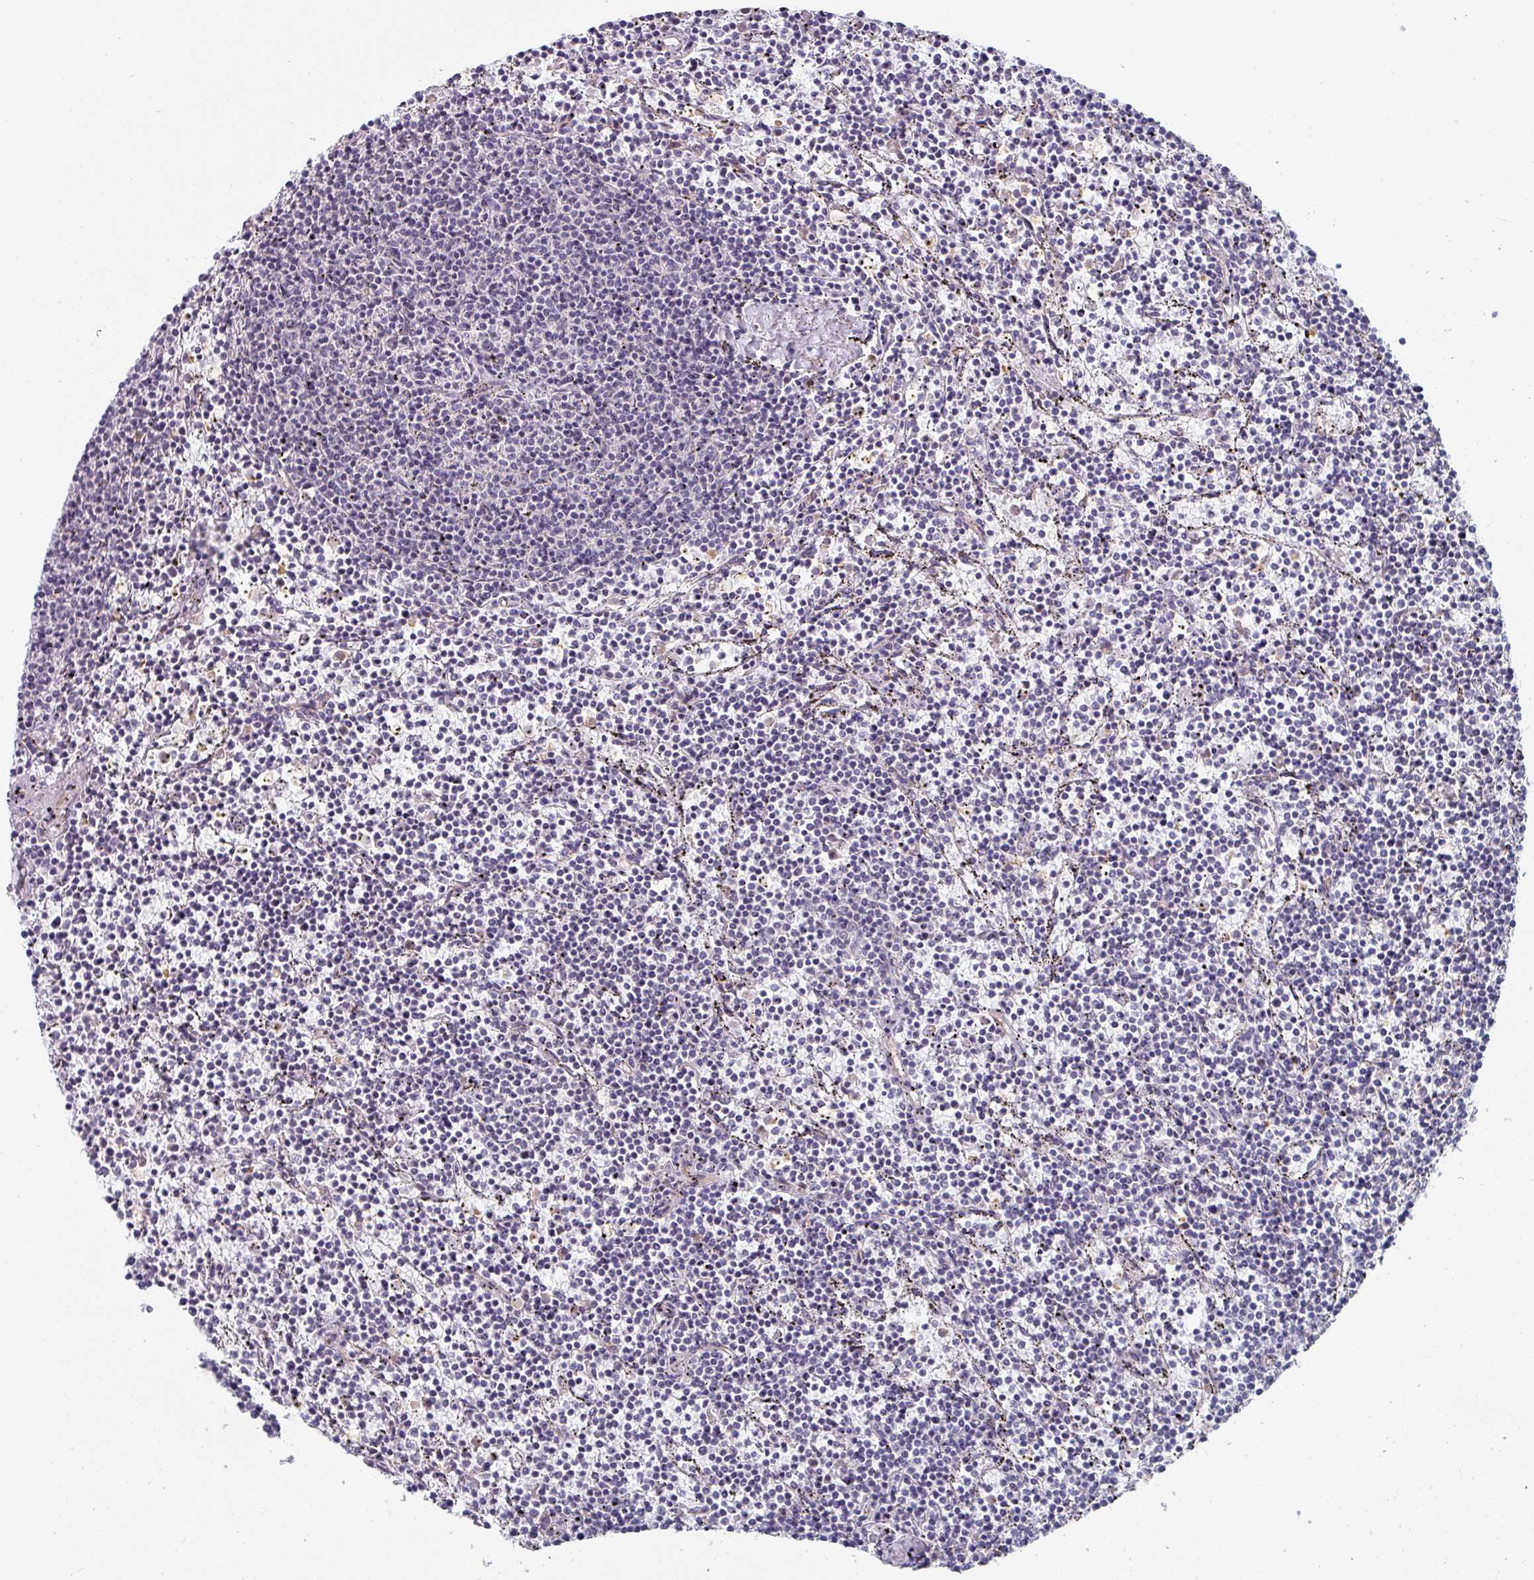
{"staining": {"intensity": "negative", "quantity": "none", "location": "none"}, "tissue": "lymphoma", "cell_type": "Tumor cells", "image_type": "cancer", "snomed": [{"axis": "morphology", "description": "Malignant lymphoma, non-Hodgkin's type, Low grade"}, {"axis": "topography", "description": "Spleen"}], "caption": "Malignant lymphoma, non-Hodgkin's type (low-grade) was stained to show a protein in brown. There is no significant expression in tumor cells.", "gene": "TMED5", "patient": {"sex": "female", "age": 50}}